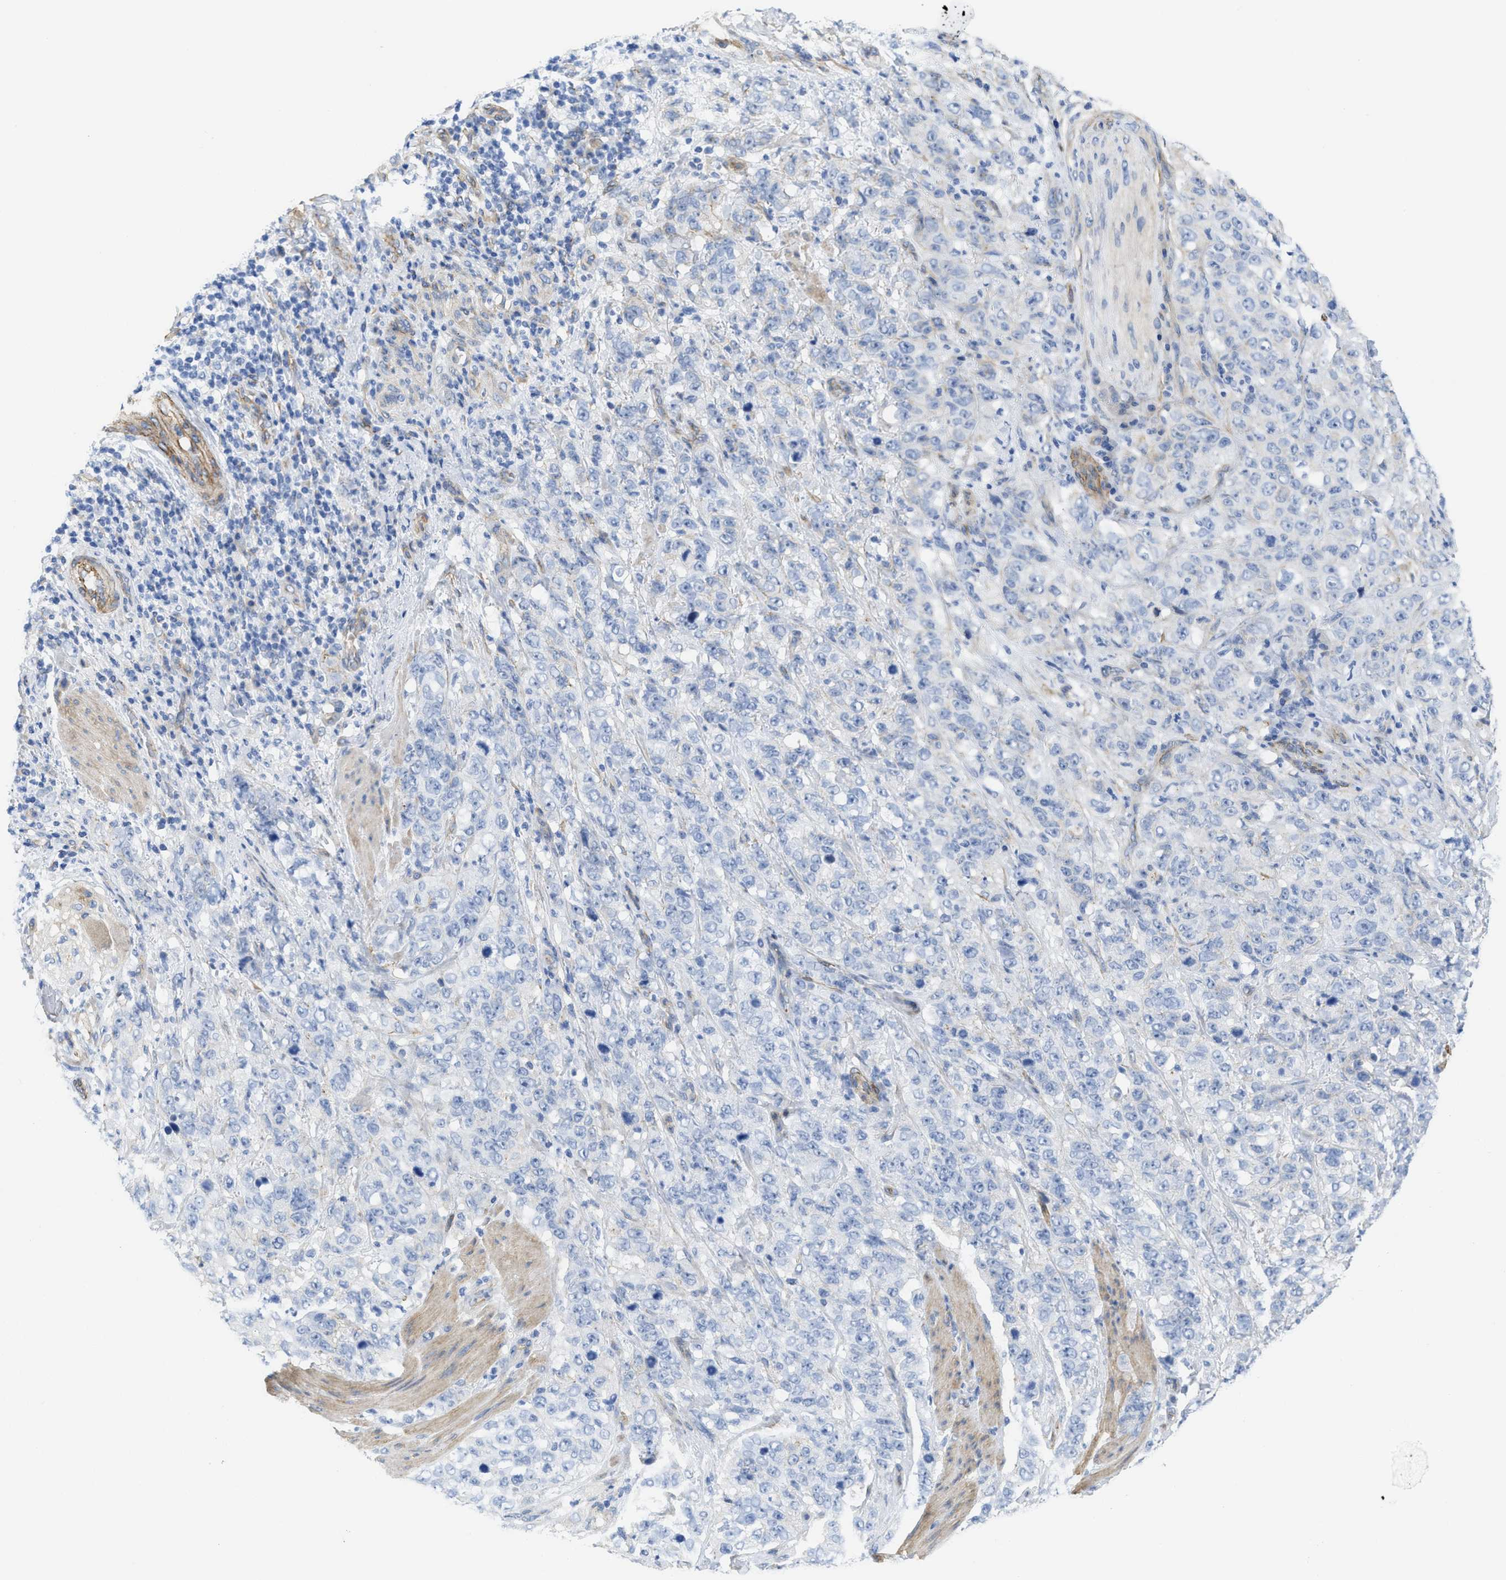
{"staining": {"intensity": "negative", "quantity": "none", "location": "none"}, "tissue": "stomach cancer", "cell_type": "Tumor cells", "image_type": "cancer", "snomed": [{"axis": "morphology", "description": "Adenocarcinoma, NOS"}, {"axis": "topography", "description": "Stomach"}], "caption": "DAB immunohistochemical staining of stomach cancer (adenocarcinoma) demonstrates no significant staining in tumor cells. Nuclei are stained in blue.", "gene": "TUB", "patient": {"sex": "male", "age": 48}}